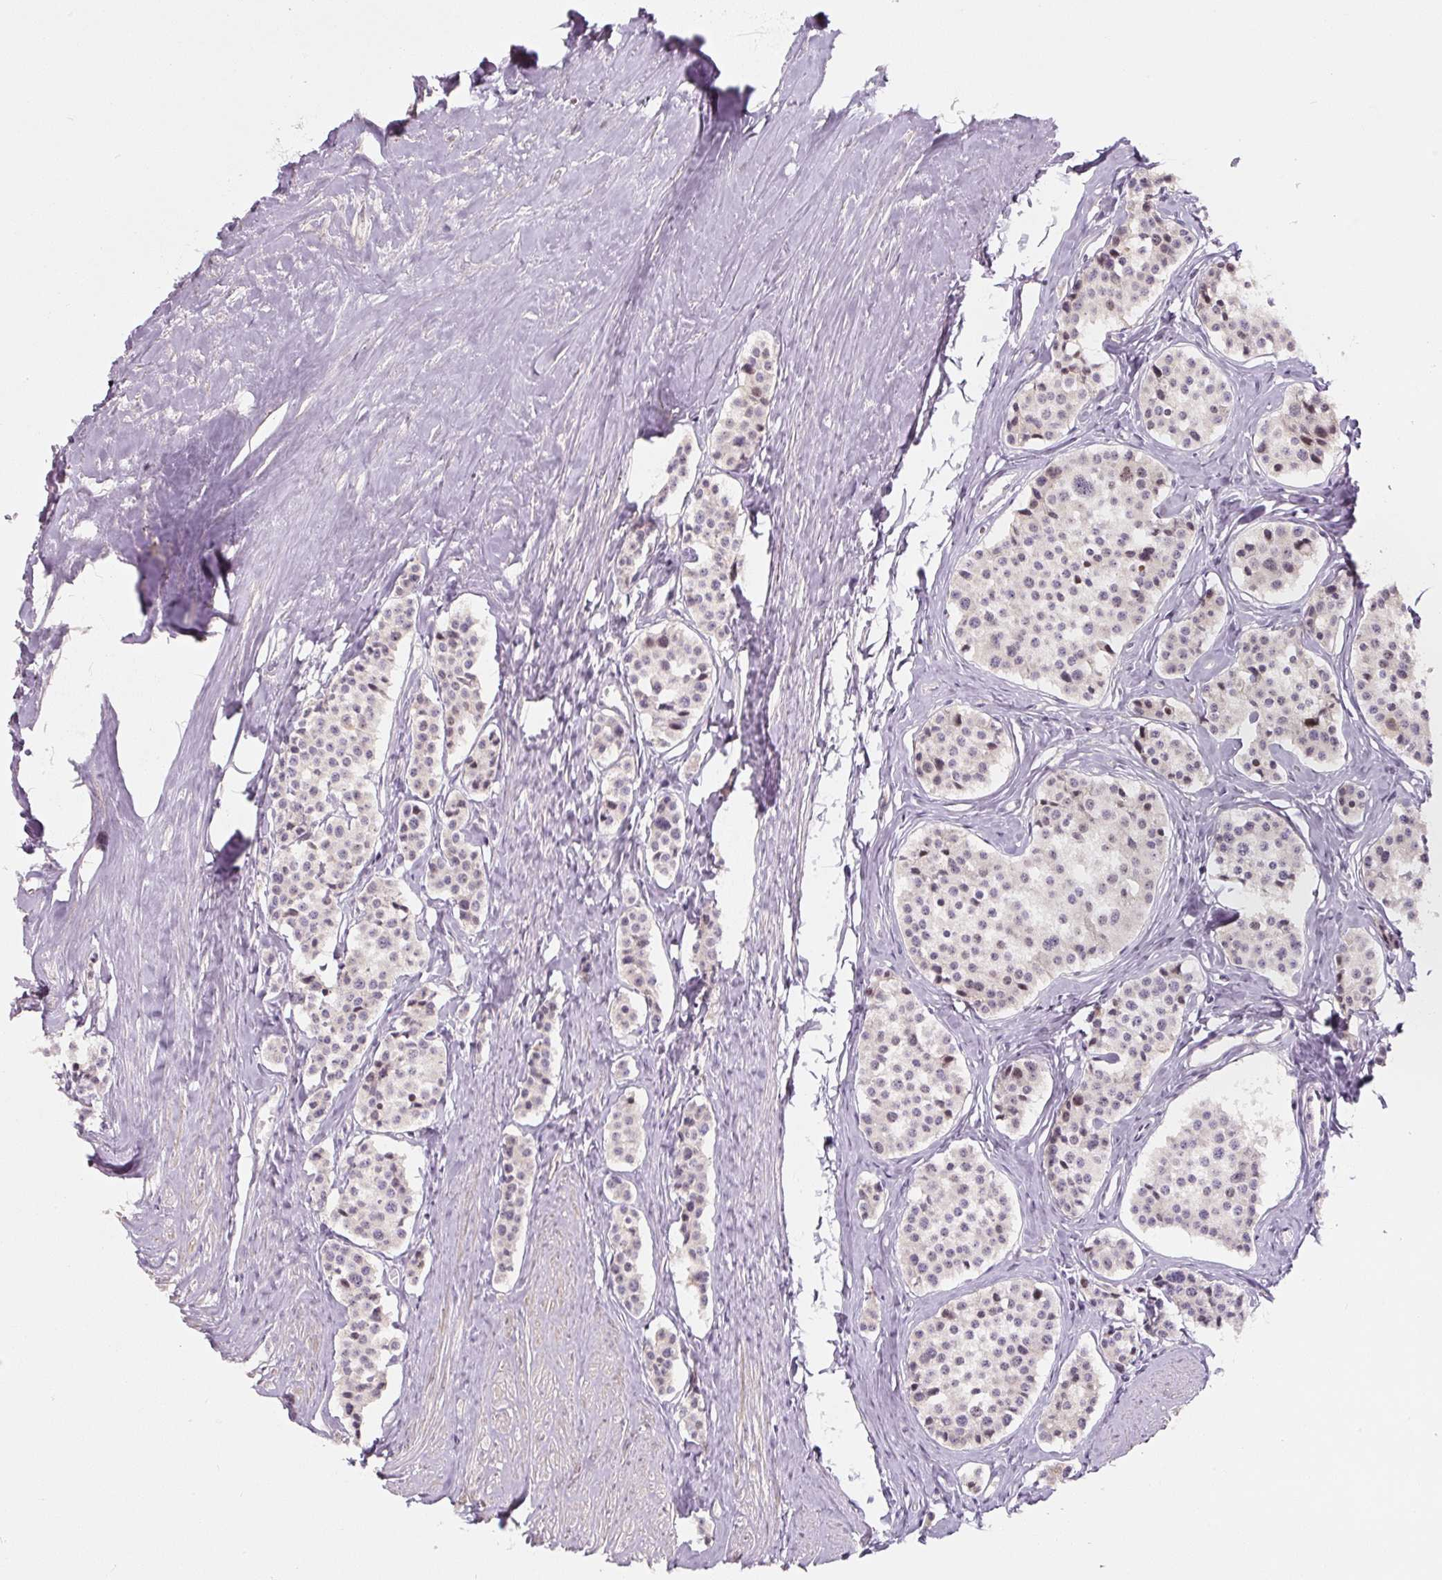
{"staining": {"intensity": "weak", "quantity": "25%-75%", "location": "nuclear"}, "tissue": "carcinoid", "cell_type": "Tumor cells", "image_type": "cancer", "snomed": [{"axis": "morphology", "description": "Carcinoid, malignant, NOS"}, {"axis": "topography", "description": "Small intestine"}], "caption": "Immunohistochemistry (IHC) histopathology image of malignant carcinoid stained for a protein (brown), which exhibits low levels of weak nuclear staining in approximately 25%-75% of tumor cells.", "gene": "PWWP3B", "patient": {"sex": "male", "age": 60}}